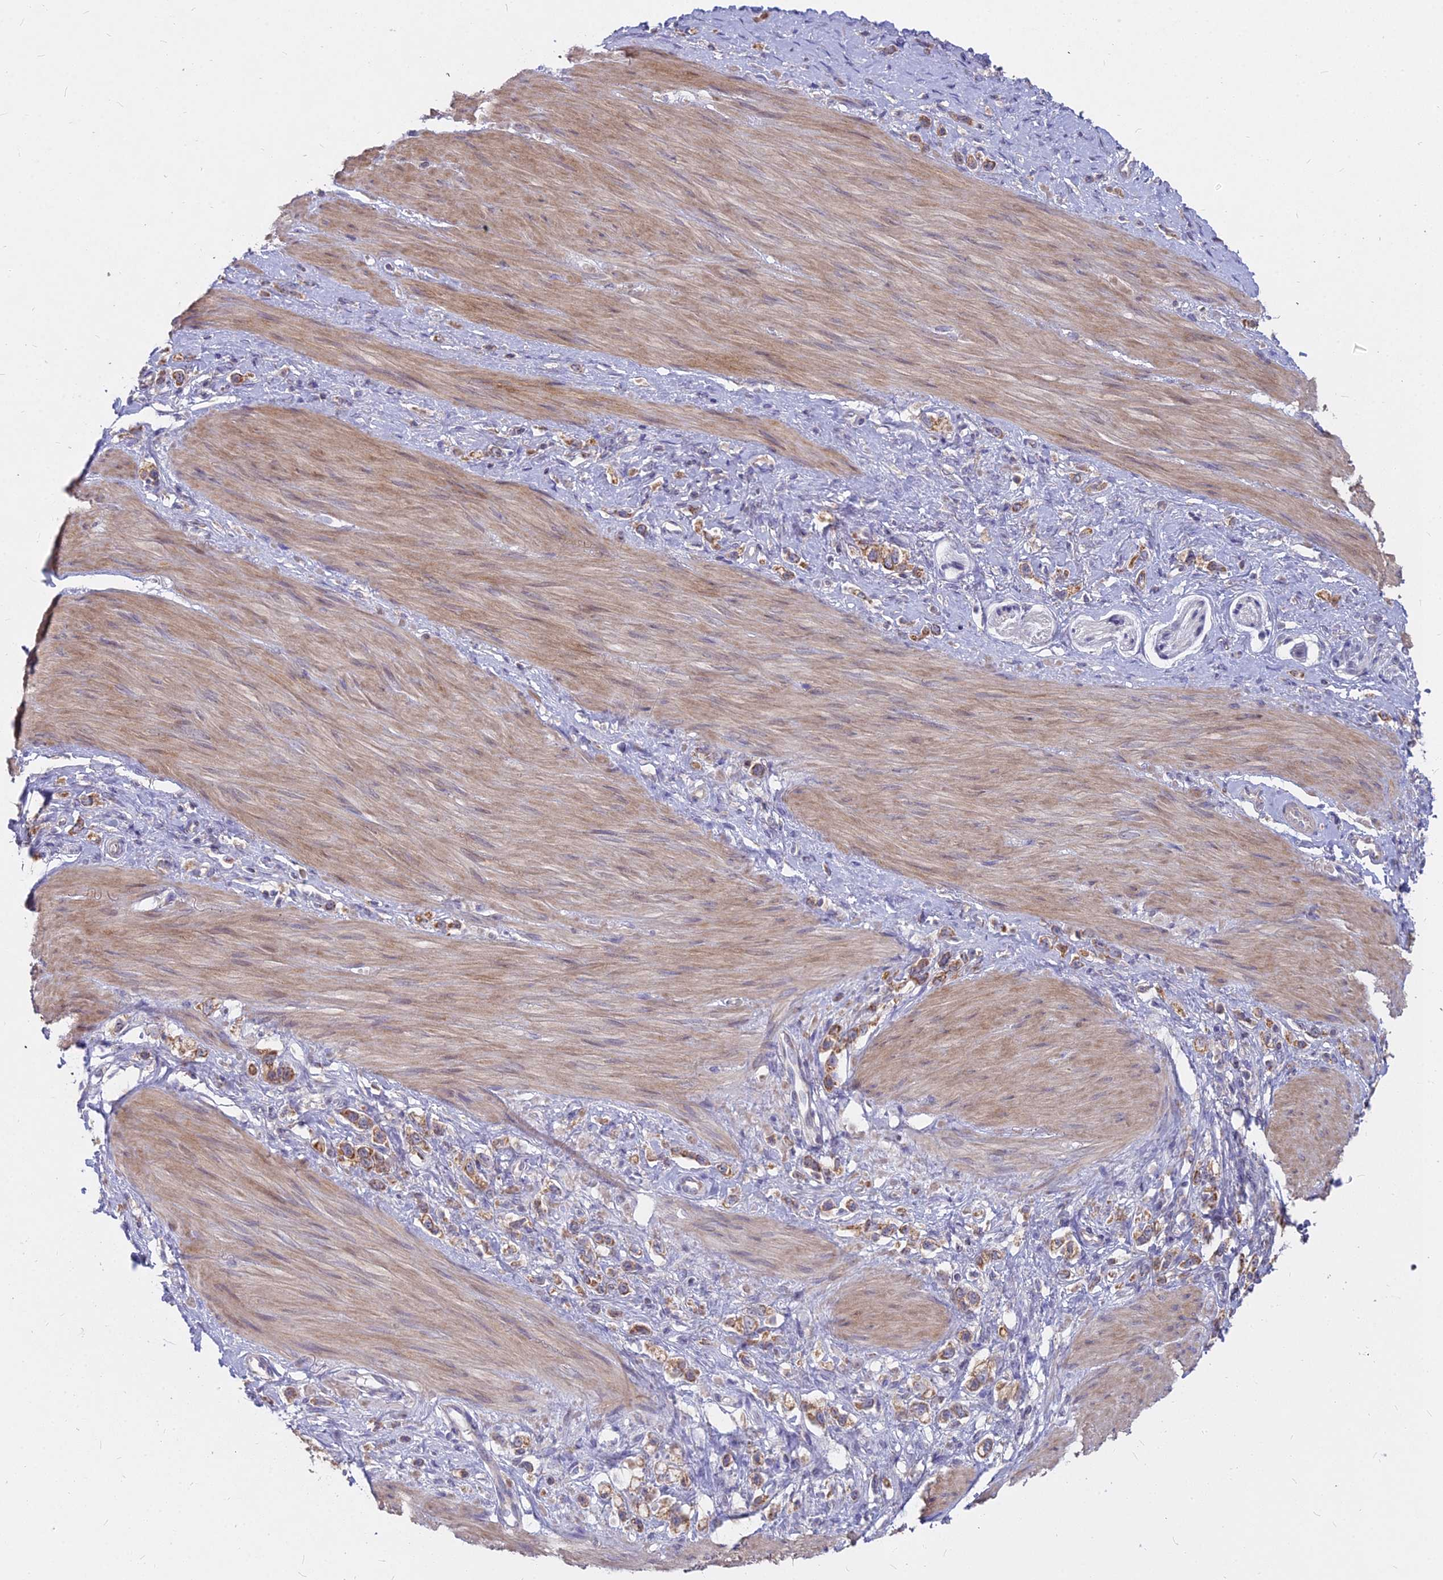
{"staining": {"intensity": "moderate", "quantity": ">75%", "location": "cytoplasmic/membranous"}, "tissue": "stomach cancer", "cell_type": "Tumor cells", "image_type": "cancer", "snomed": [{"axis": "morphology", "description": "Adenocarcinoma, NOS"}, {"axis": "topography", "description": "Stomach"}], "caption": "Moderate cytoplasmic/membranous positivity for a protein is present in about >75% of tumor cells of stomach cancer using immunohistochemistry (IHC).", "gene": "MICU2", "patient": {"sex": "female", "age": 65}}